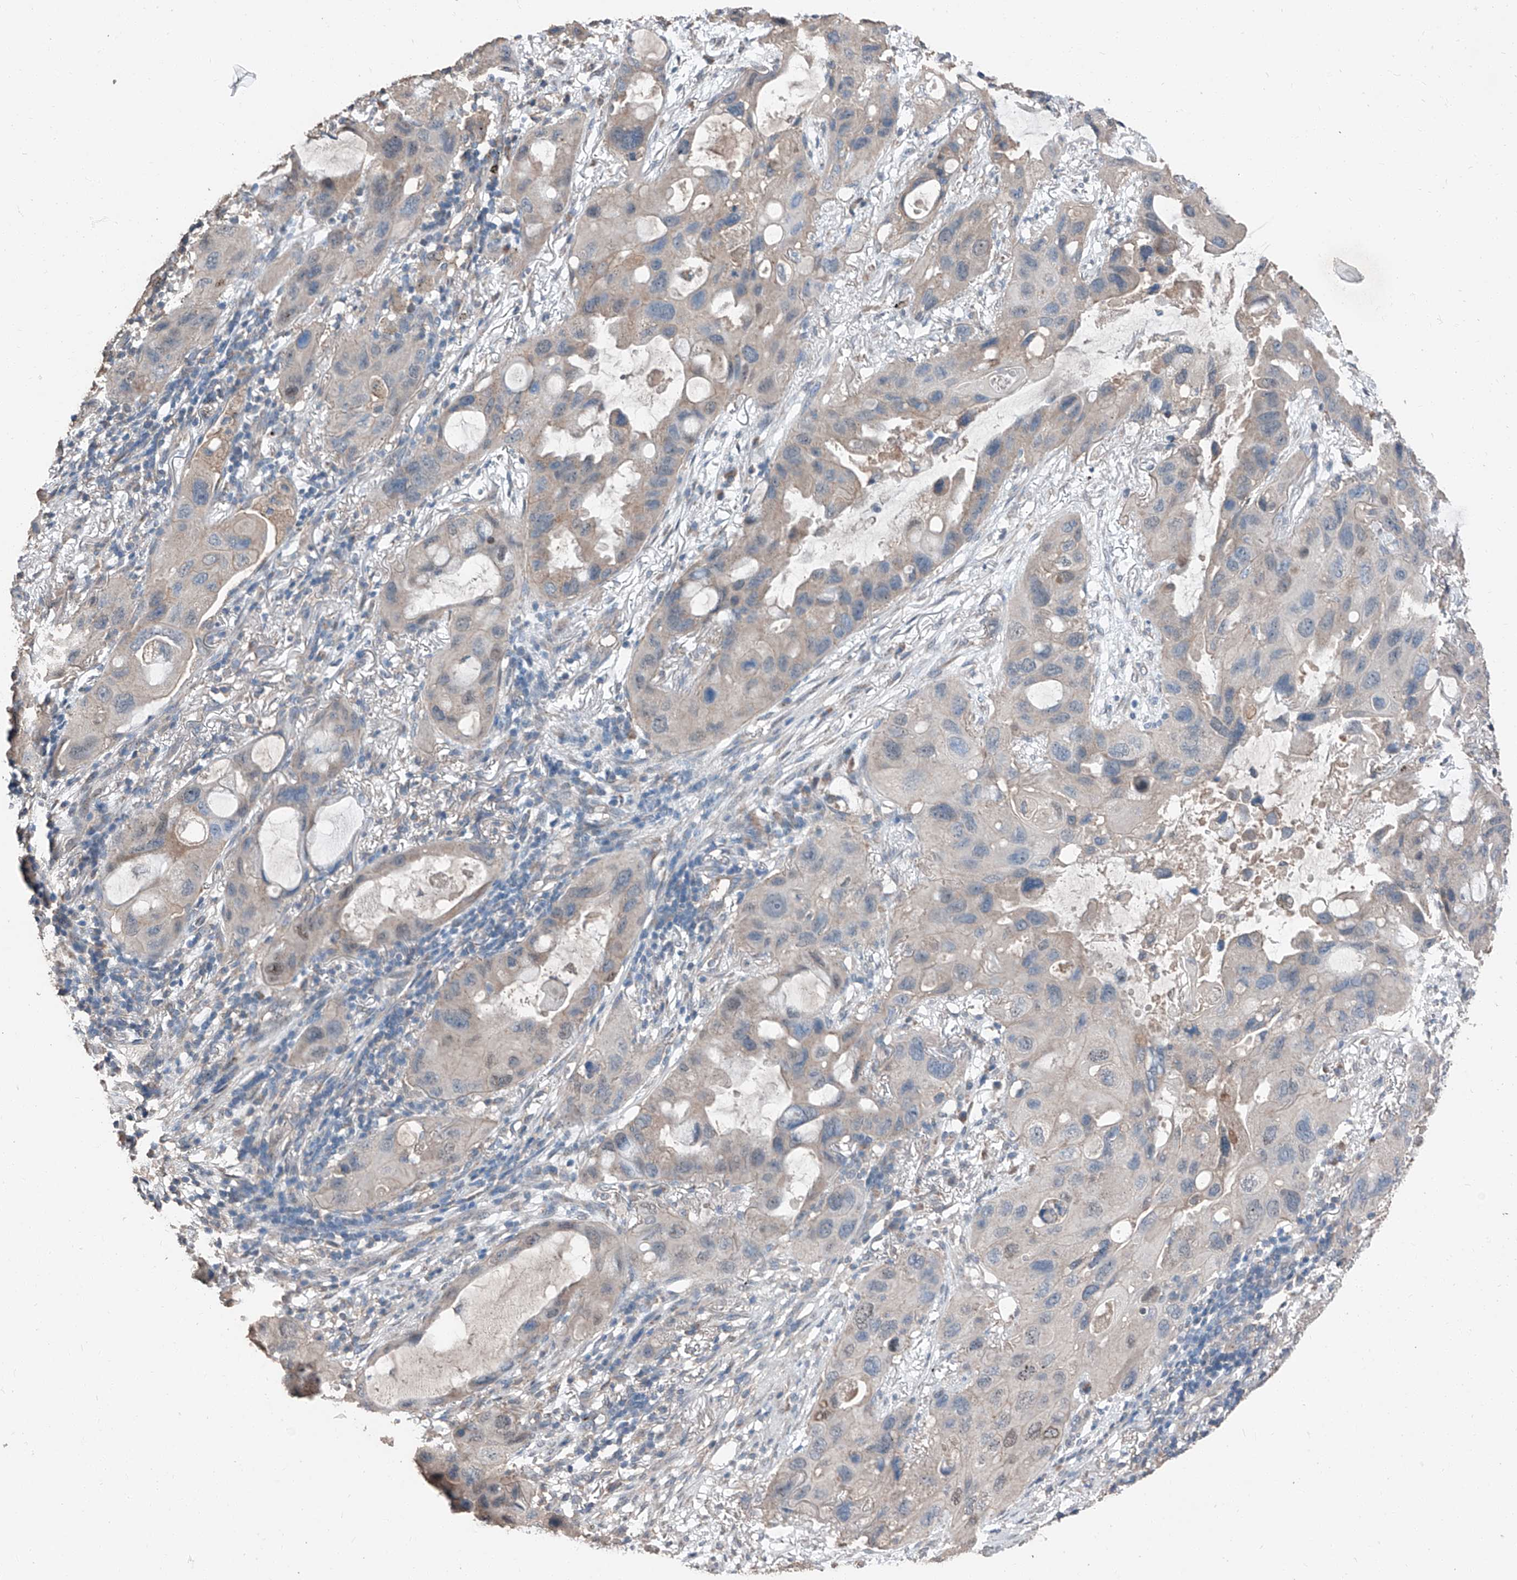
{"staining": {"intensity": "negative", "quantity": "none", "location": "none"}, "tissue": "lung cancer", "cell_type": "Tumor cells", "image_type": "cancer", "snomed": [{"axis": "morphology", "description": "Squamous cell carcinoma, NOS"}, {"axis": "topography", "description": "Lung"}], "caption": "There is no significant positivity in tumor cells of lung cancer (squamous cell carcinoma).", "gene": "MAMLD1", "patient": {"sex": "female", "age": 73}}